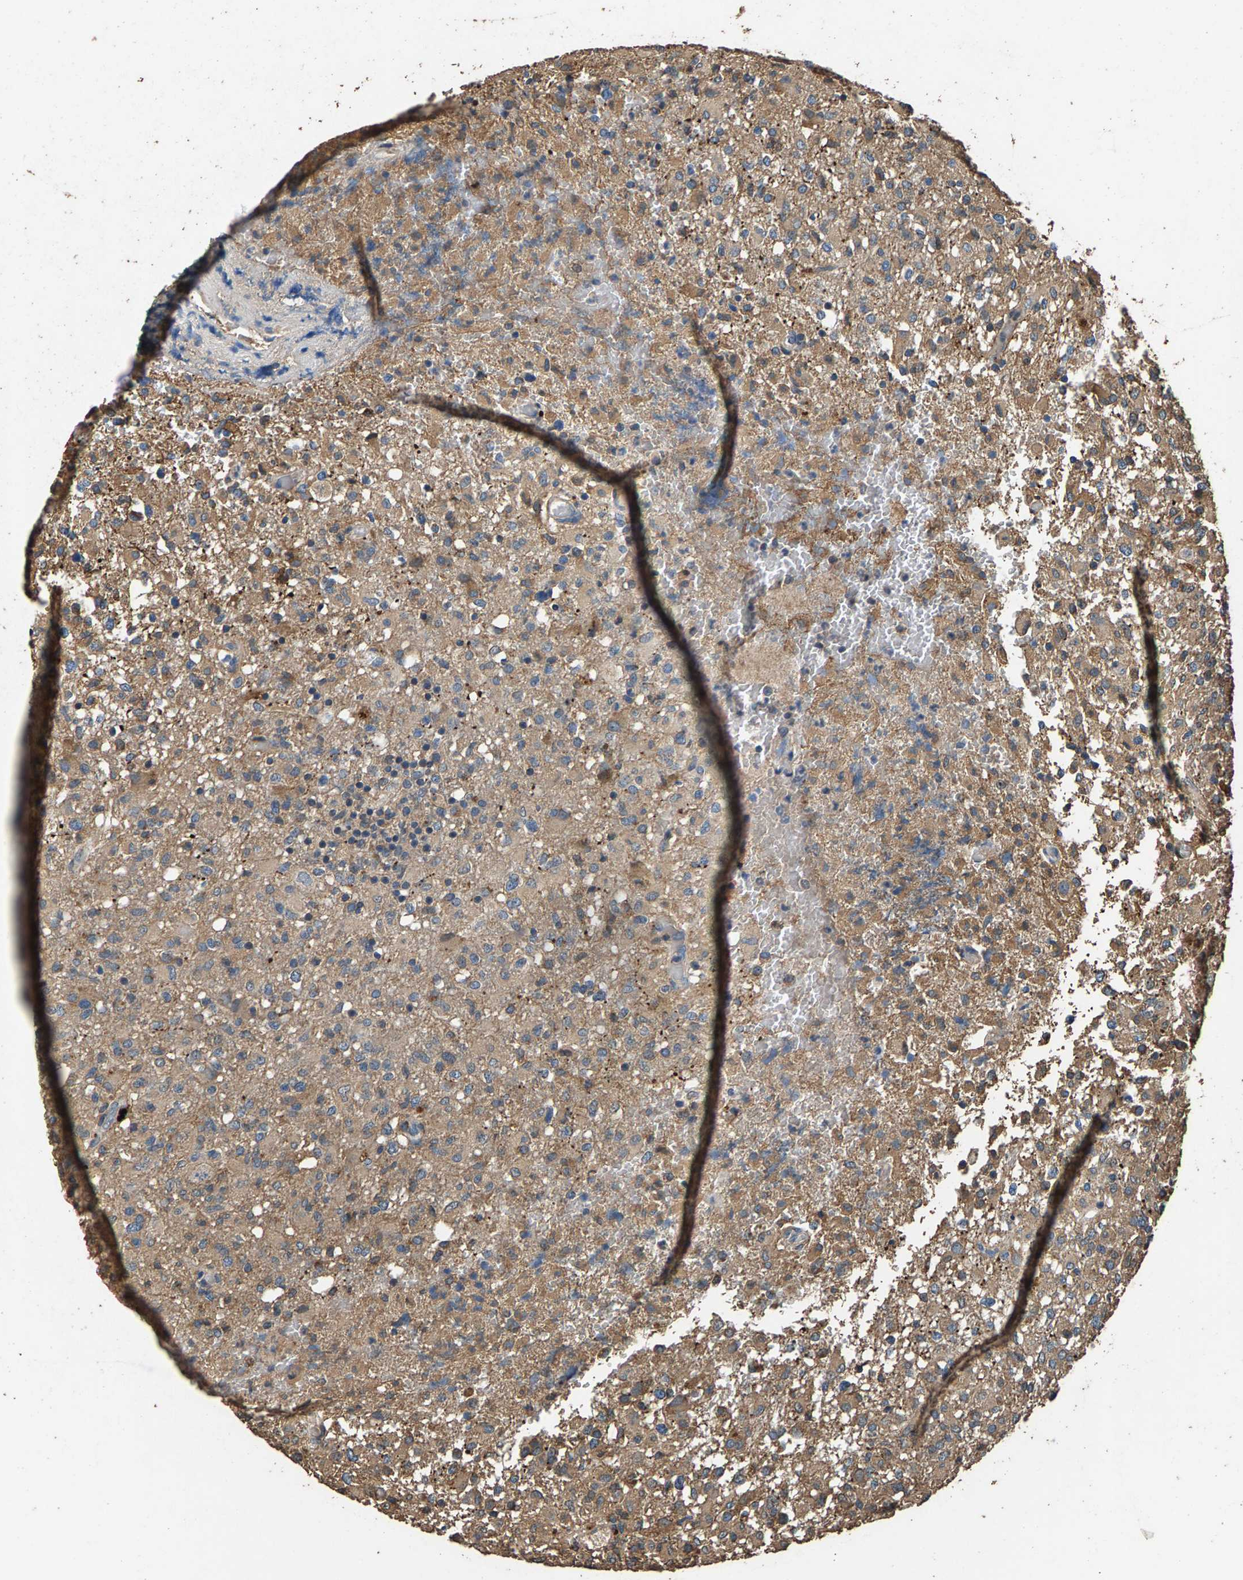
{"staining": {"intensity": "moderate", "quantity": ">75%", "location": "cytoplasmic/membranous"}, "tissue": "glioma", "cell_type": "Tumor cells", "image_type": "cancer", "snomed": [{"axis": "morphology", "description": "Glioma, malignant, High grade"}, {"axis": "topography", "description": "Brain"}], "caption": "Brown immunohistochemical staining in human glioma shows moderate cytoplasmic/membranous staining in approximately >75% of tumor cells. (DAB (3,3'-diaminobenzidine) IHC with brightfield microscopy, high magnification).", "gene": "MRPL27", "patient": {"sex": "female", "age": 57}}